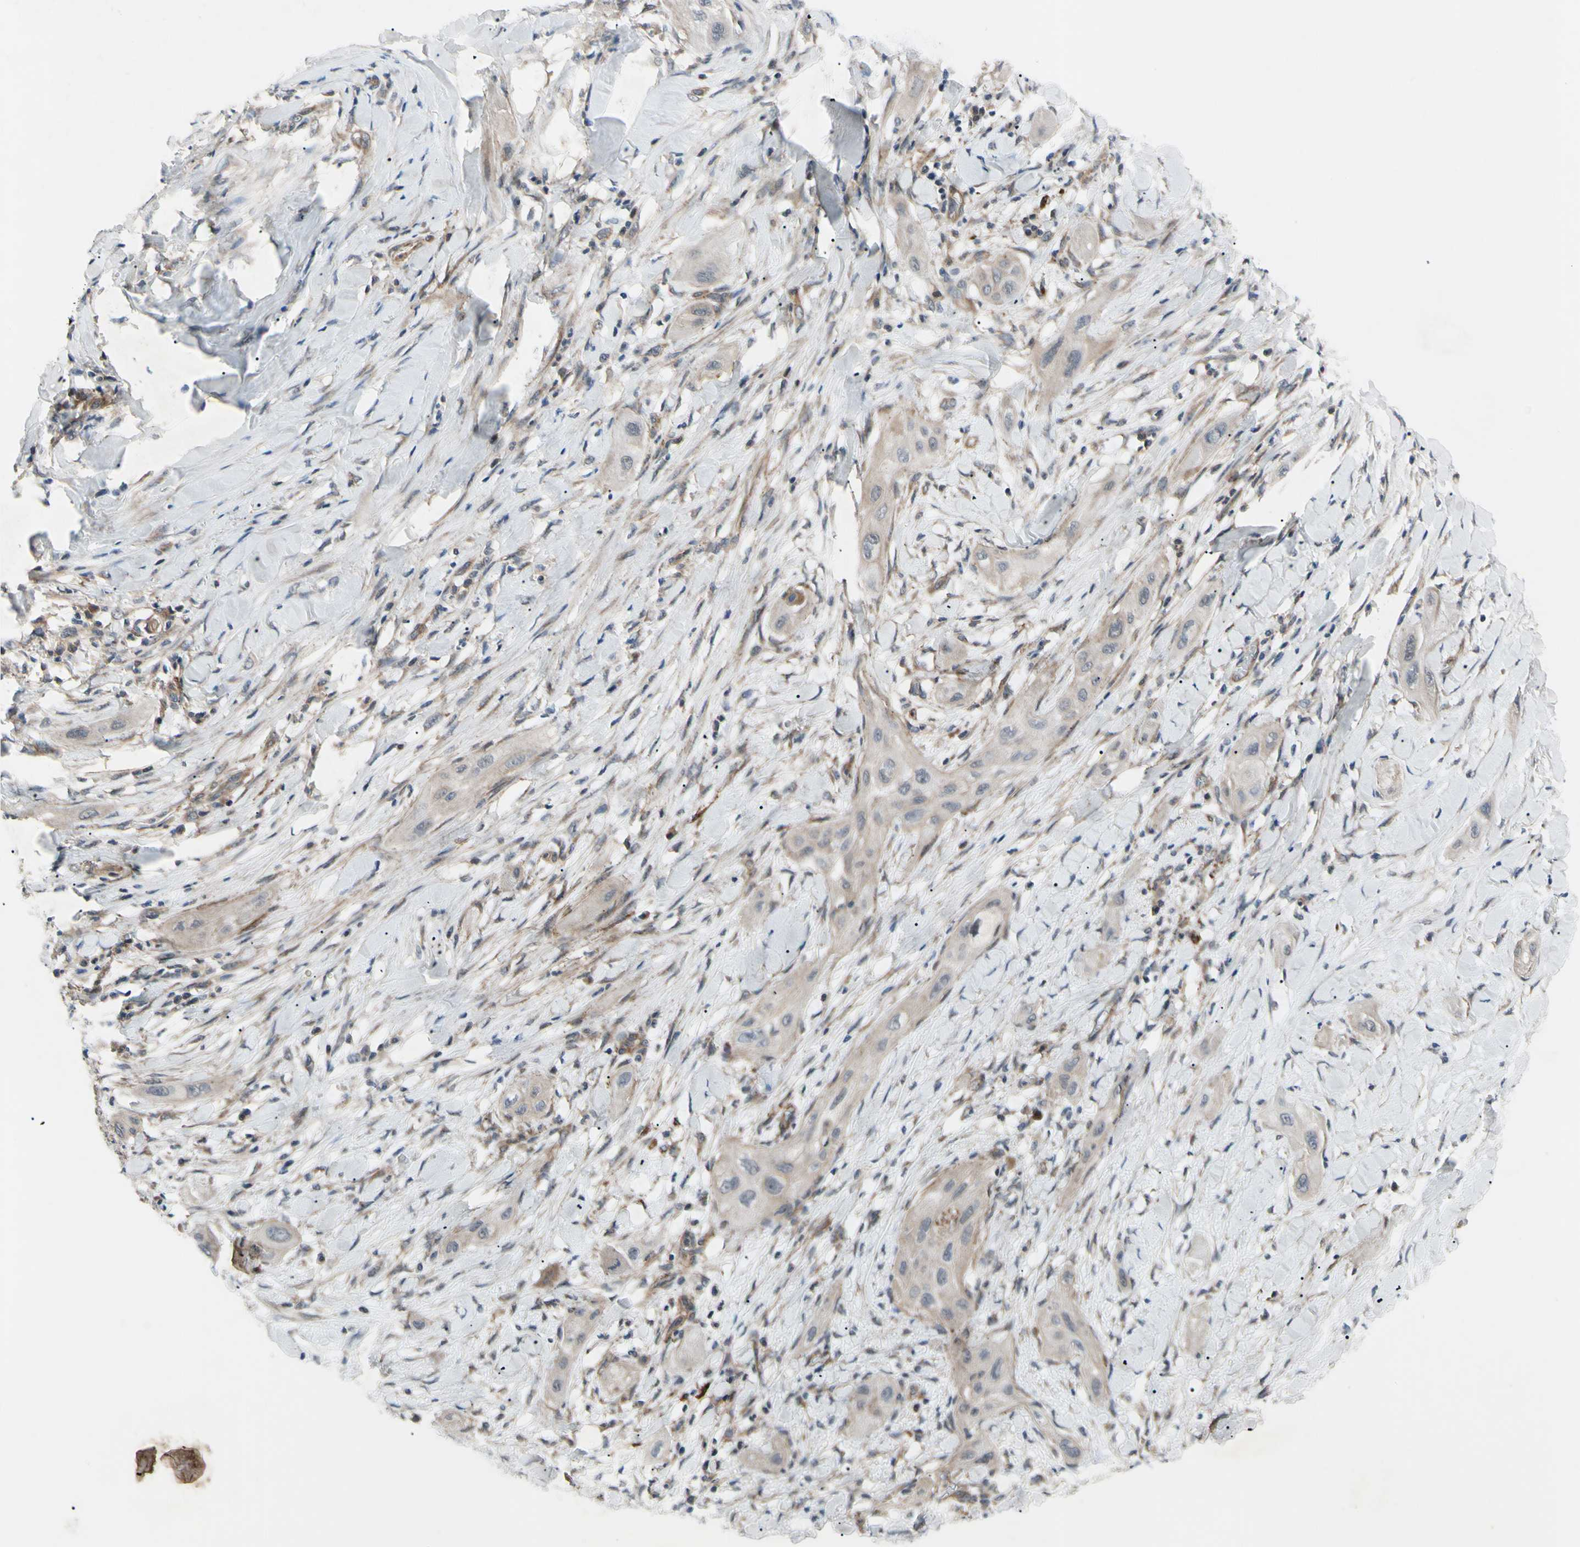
{"staining": {"intensity": "weak", "quantity": "<25%", "location": "cytoplasmic/membranous"}, "tissue": "lung cancer", "cell_type": "Tumor cells", "image_type": "cancer", "snomed": [{"axis": "morphology", "description": "Squamous cell carcinoma, NOS"}, {"axis": "topography", "description": "Lung"}], "caption": "High magnification brightfield microscopy of lung squamous cell carcinoma stained with DAB (3,3'-diaminobenzidine) (brown) and counterstained with hematoxylin (blue): tumor cells show no significant staining.", "gene": "SVIL", "patient": {"sex": "female", "age": 47}}